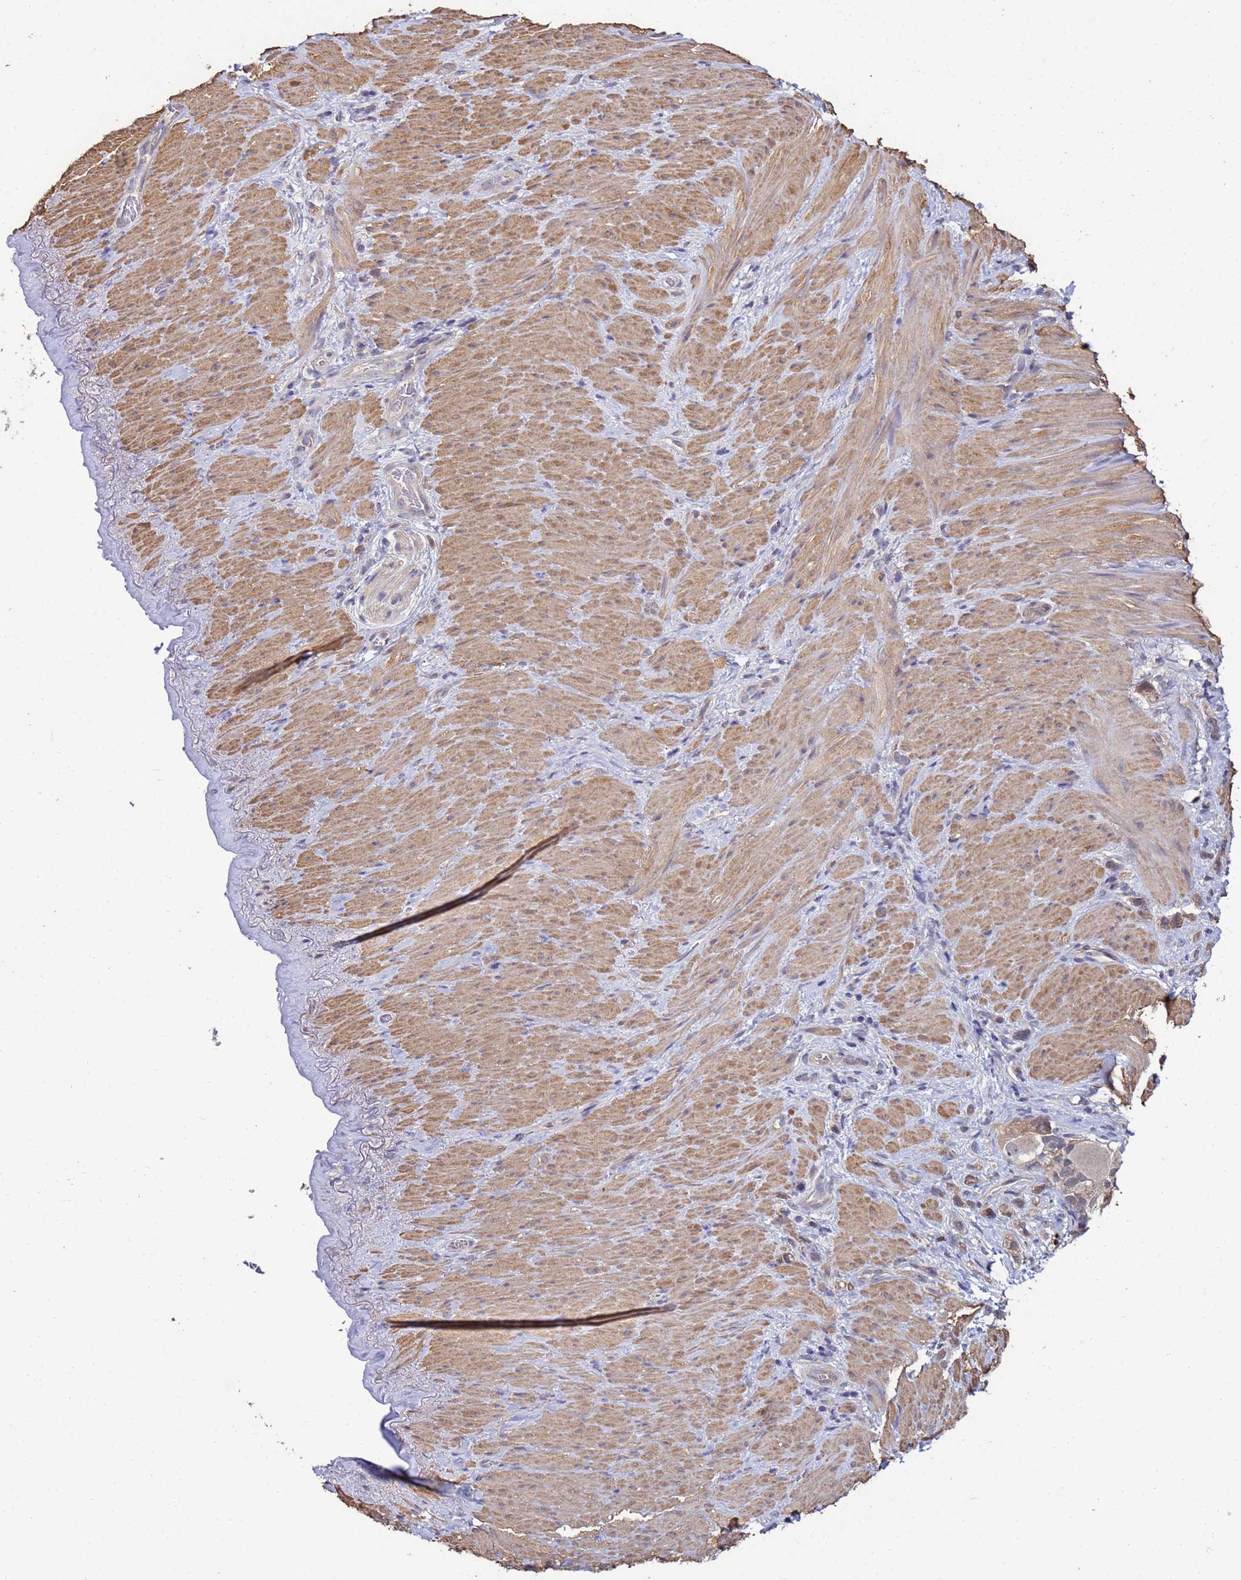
{"staining": {"intensity": "weak", "quantity": ">75%", "location": "cytoplasmic/membranous"}, "tissue": "stomach cancer", "cell_type": "Tumor cells", "image_type": "cancer", "snomed": [{"axis": "morphology", "description": "Adenocarcinoma, NOS"}, {"axis": "topography", "description": "Stomach"}], "caption": "Brown immunohistochemical staining in human stomach cancer (adenocarcinoma) demonstrates weak cytoplasmic/membranous staining in approximately >75% of tumor cells.", "gene": "NAXE", "patient": {"sex": "female", "age": 65}}